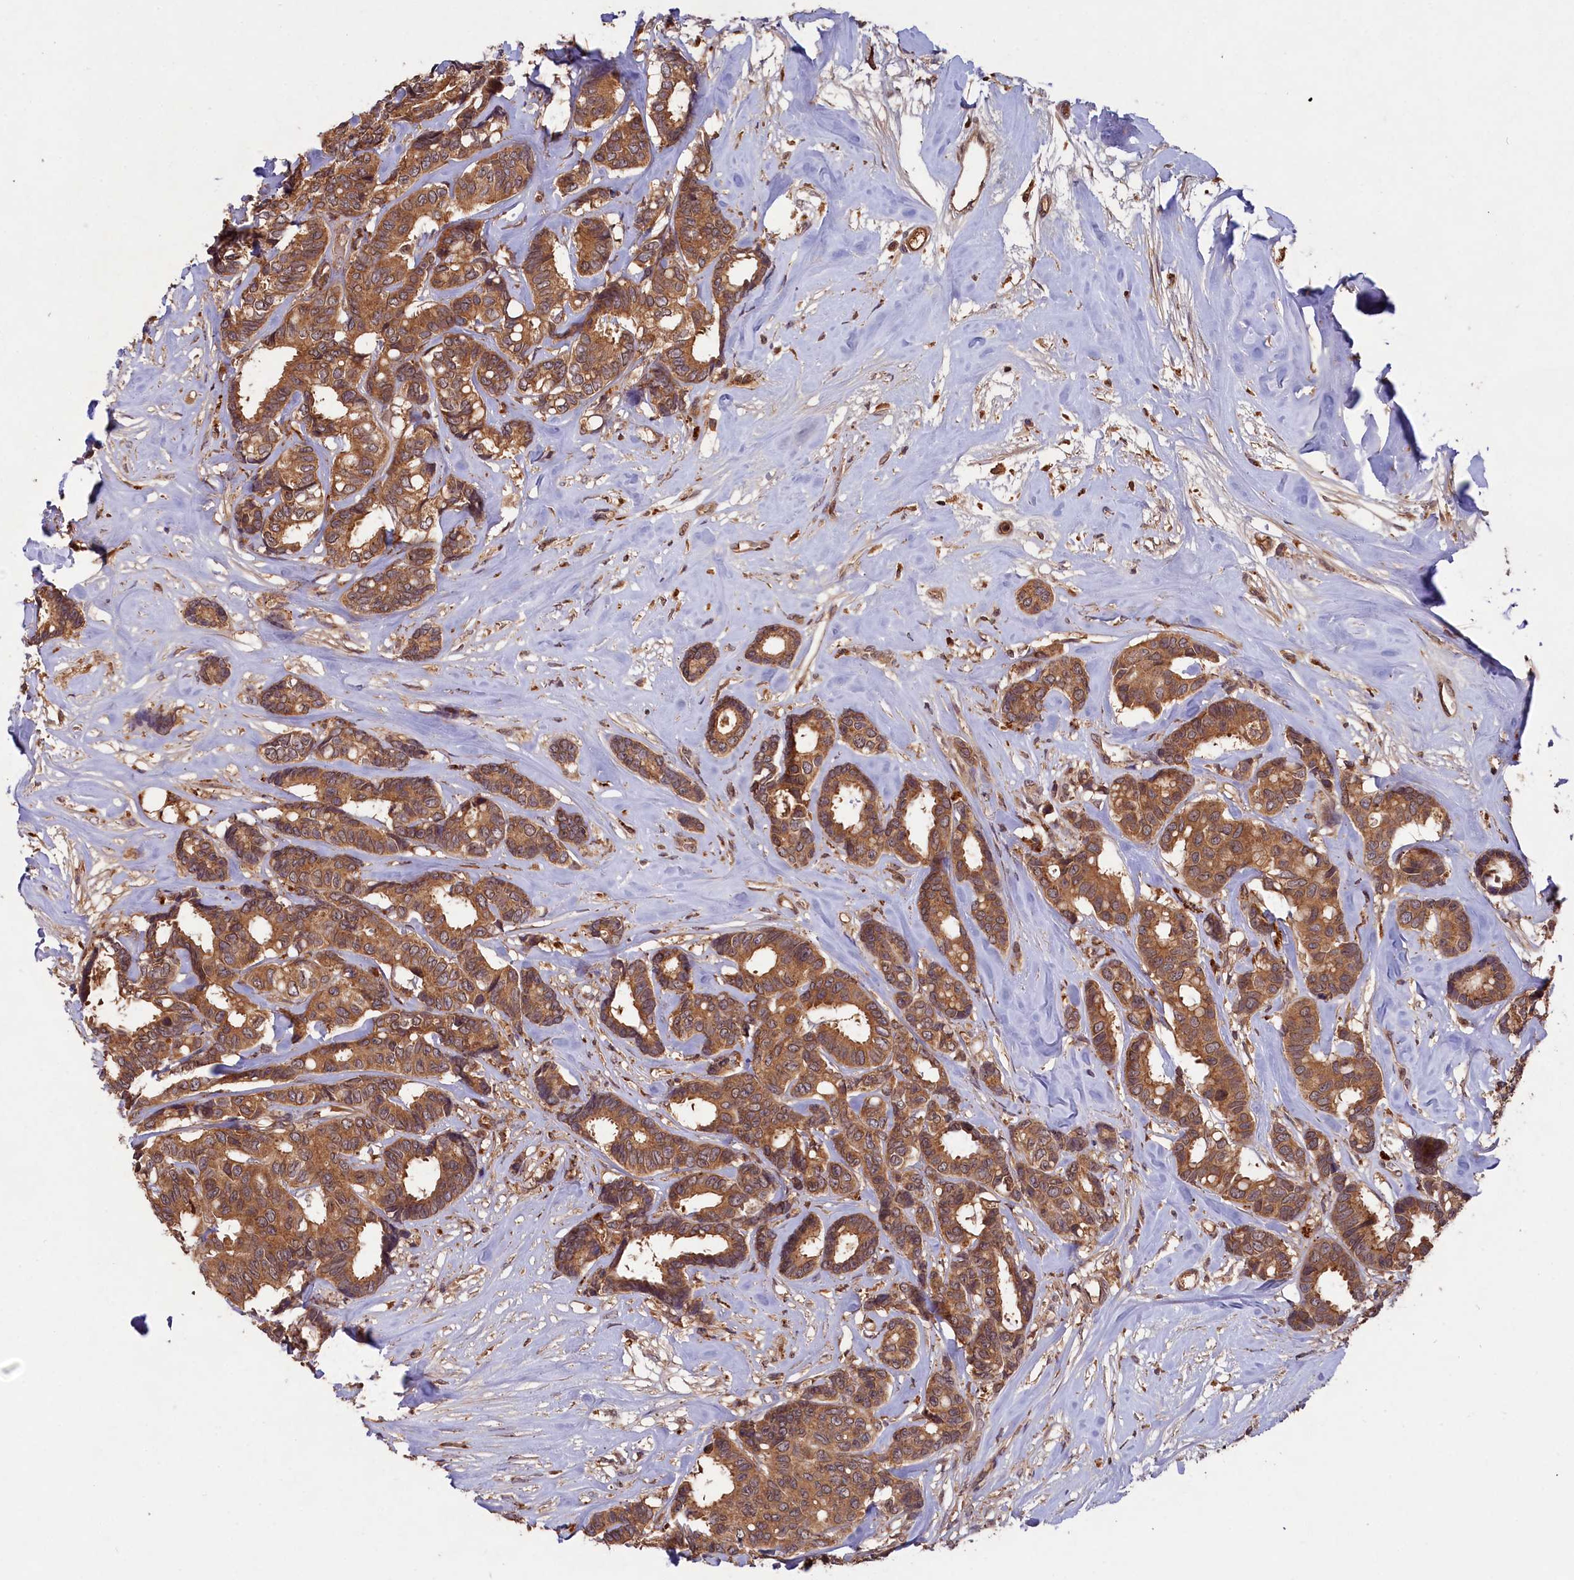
{"staining": {"intensity": "moderate", "quantity": ">75%", "location": "cytoplasmic/membranous"}, "tissue": "breast cancer", "cell_type": "Tumor cells", "image_type": "cancer", "snomed": [{"axis": "morphology", "description": "Duct carcinoma"}, {"axis": "topography", "description": "Breast"}], "caption": "About >75% of tumor cells in human breast cancer (invasive ductal carcinoma) demonstrate moderate cytoplasmic/membranous protein positivity as visualized by brown immunohistochemical staining.", "gene": "CHAC1", "patient": {"sex": "female", "age": 87}}